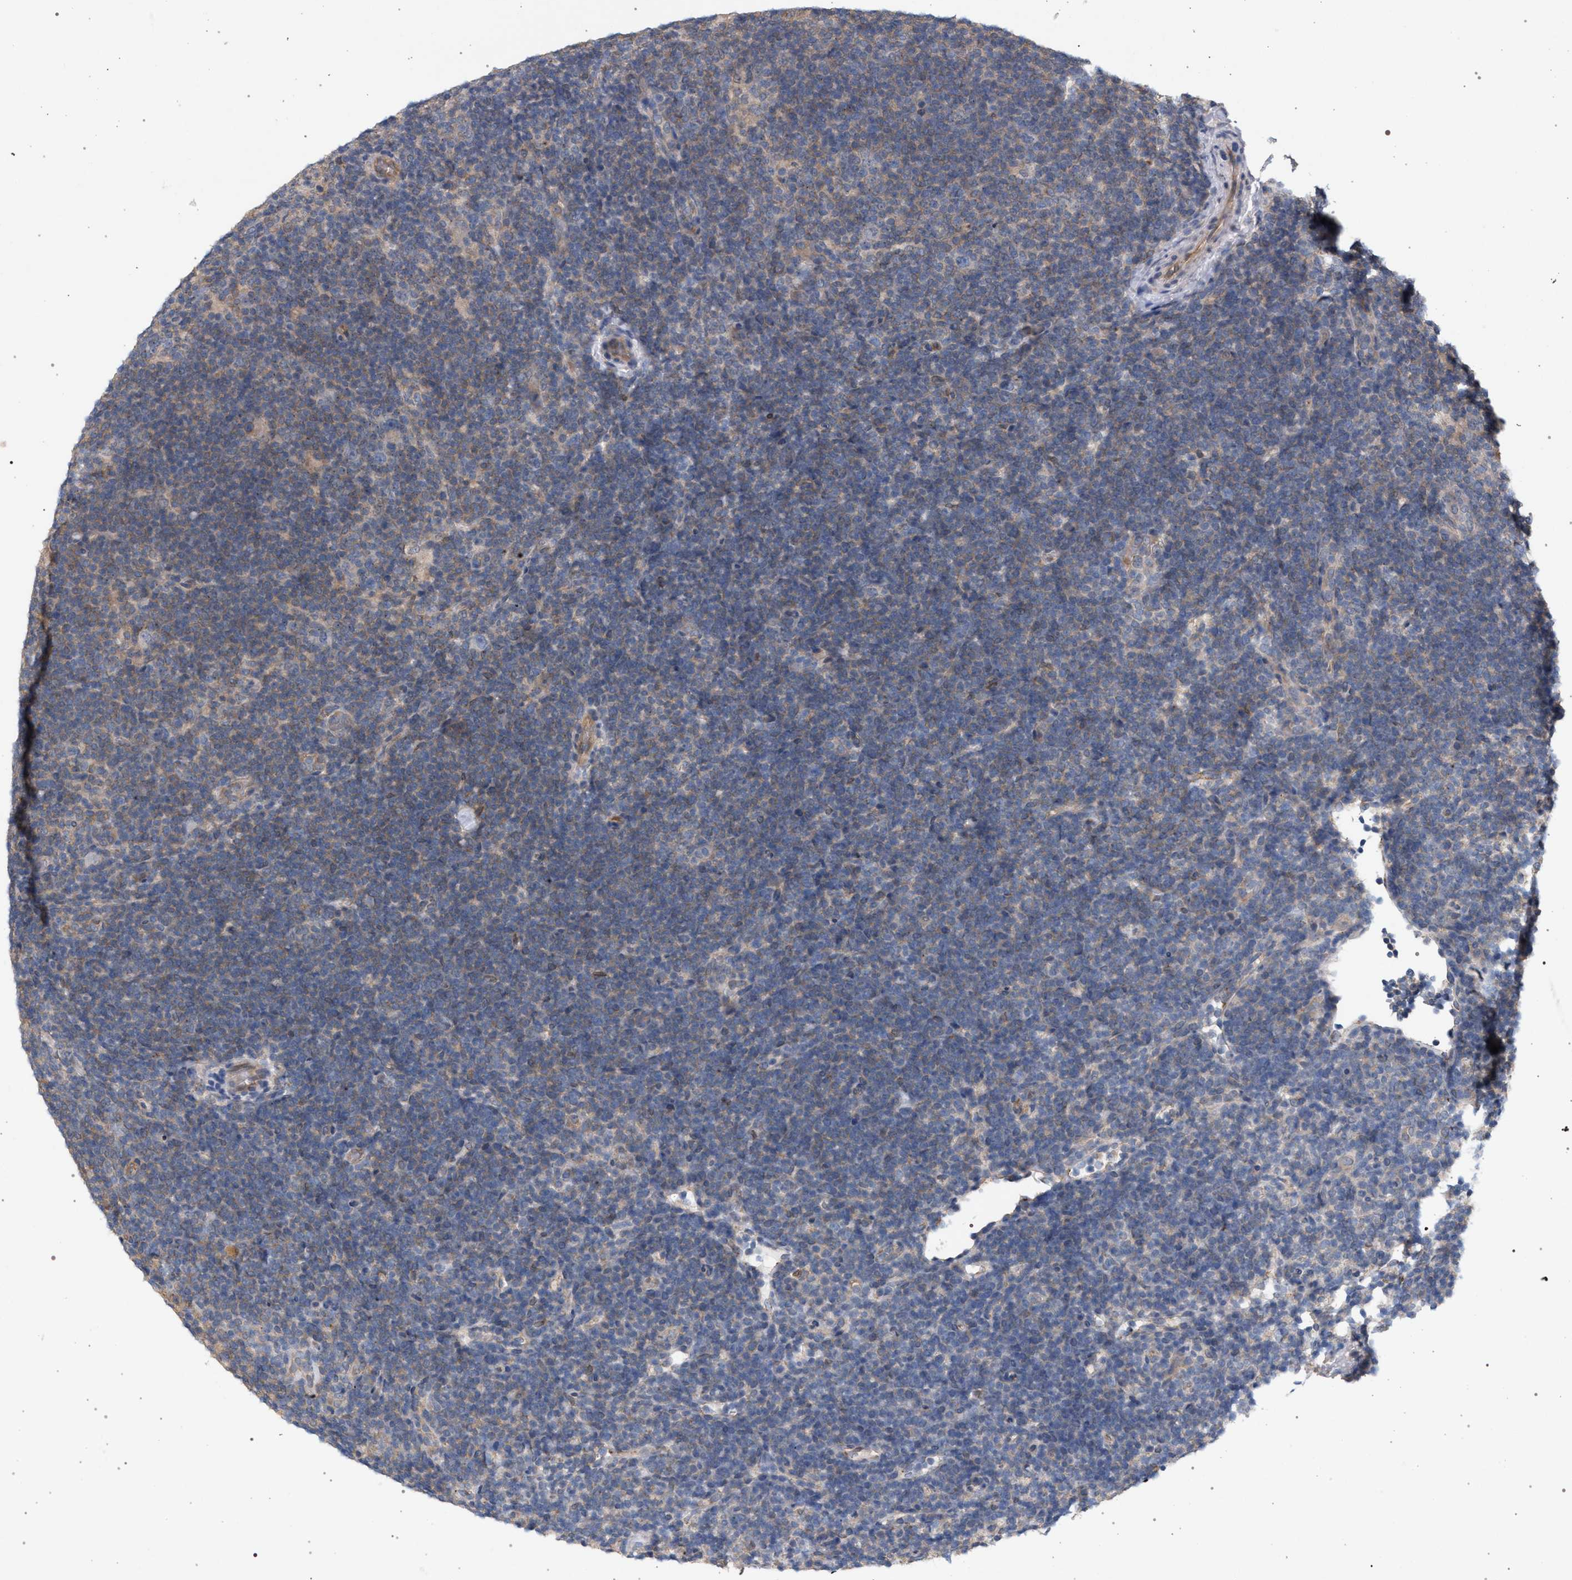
{"staining": {"intensity": "negative", "quantity": "none", "location": "none"}, "tissue": "lymphoma", "cell_type": "Tumor cells", "image_type": "cancer", "snomed": [{"axis": "morphology", "description": "Hodgkin's disease, NOS"}, {"axis": "topography", "description": "Lymph node"}], "caption": "Immunohistochemistry (IHC) photomicrograph of human lymphoma stained for a protein (brown), which demonstrates no positivity in tumor cells.", "gene": "ARPC5L", "patient": {"sex": "female", "age": 57}}